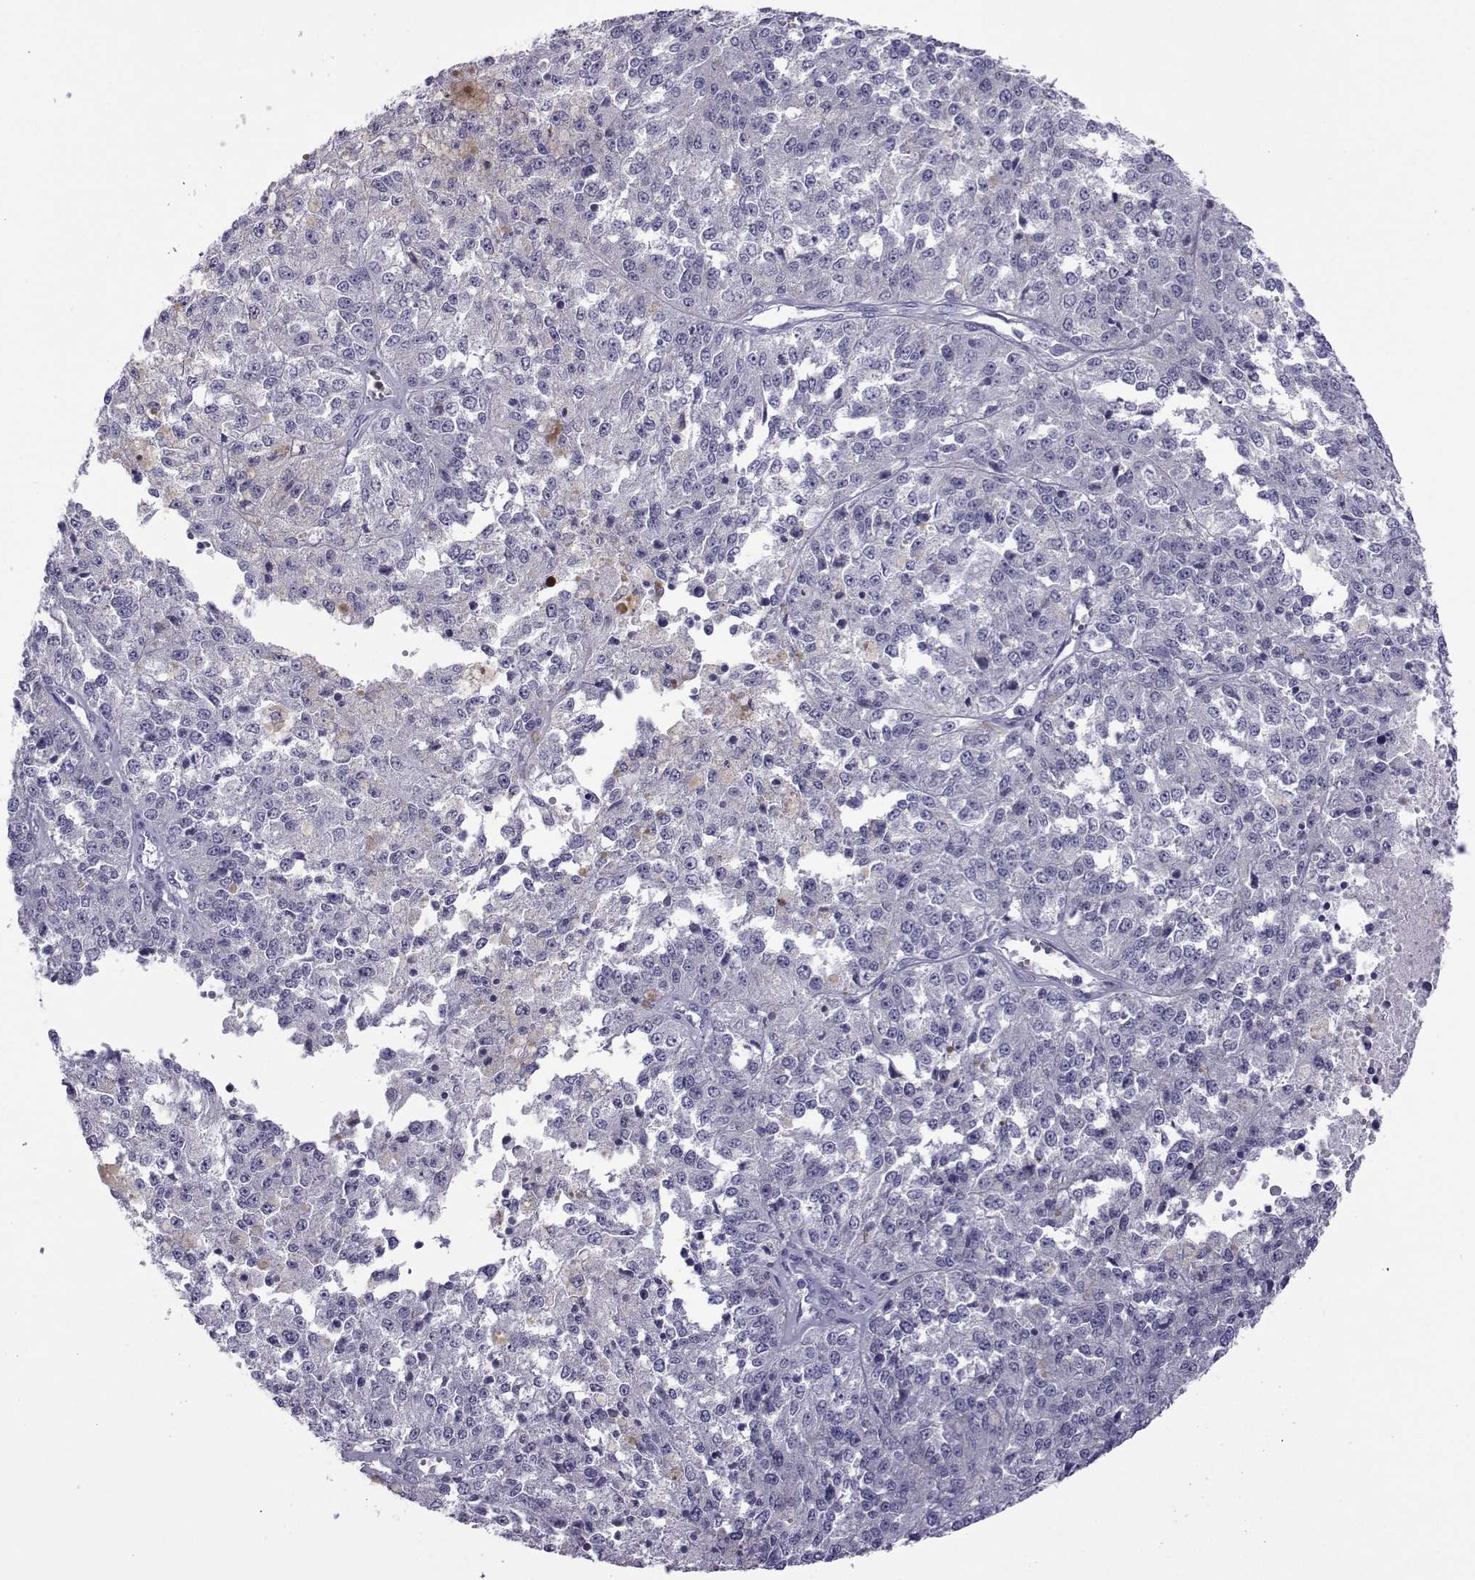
{"staining": {"intensity": "negative", "quantity": "none", "location": "none"}, "tissue": "melanoma", "cell_type": "Tumor cells", "image_type": "cancer", "snomed": [{"axis": "morphology", "description": "Malignant melanoma, Metastatic site"}, {"axis": "topography", "description": "Lymph node"}], "caption": "A high-resolution histopathology image shows immunohistochemistry (IHC) staining of melanoma, which displays no significant positivity in tumor cells.", "gene": "COL22A1", "patient": {"sex": "female", "age": 64}}